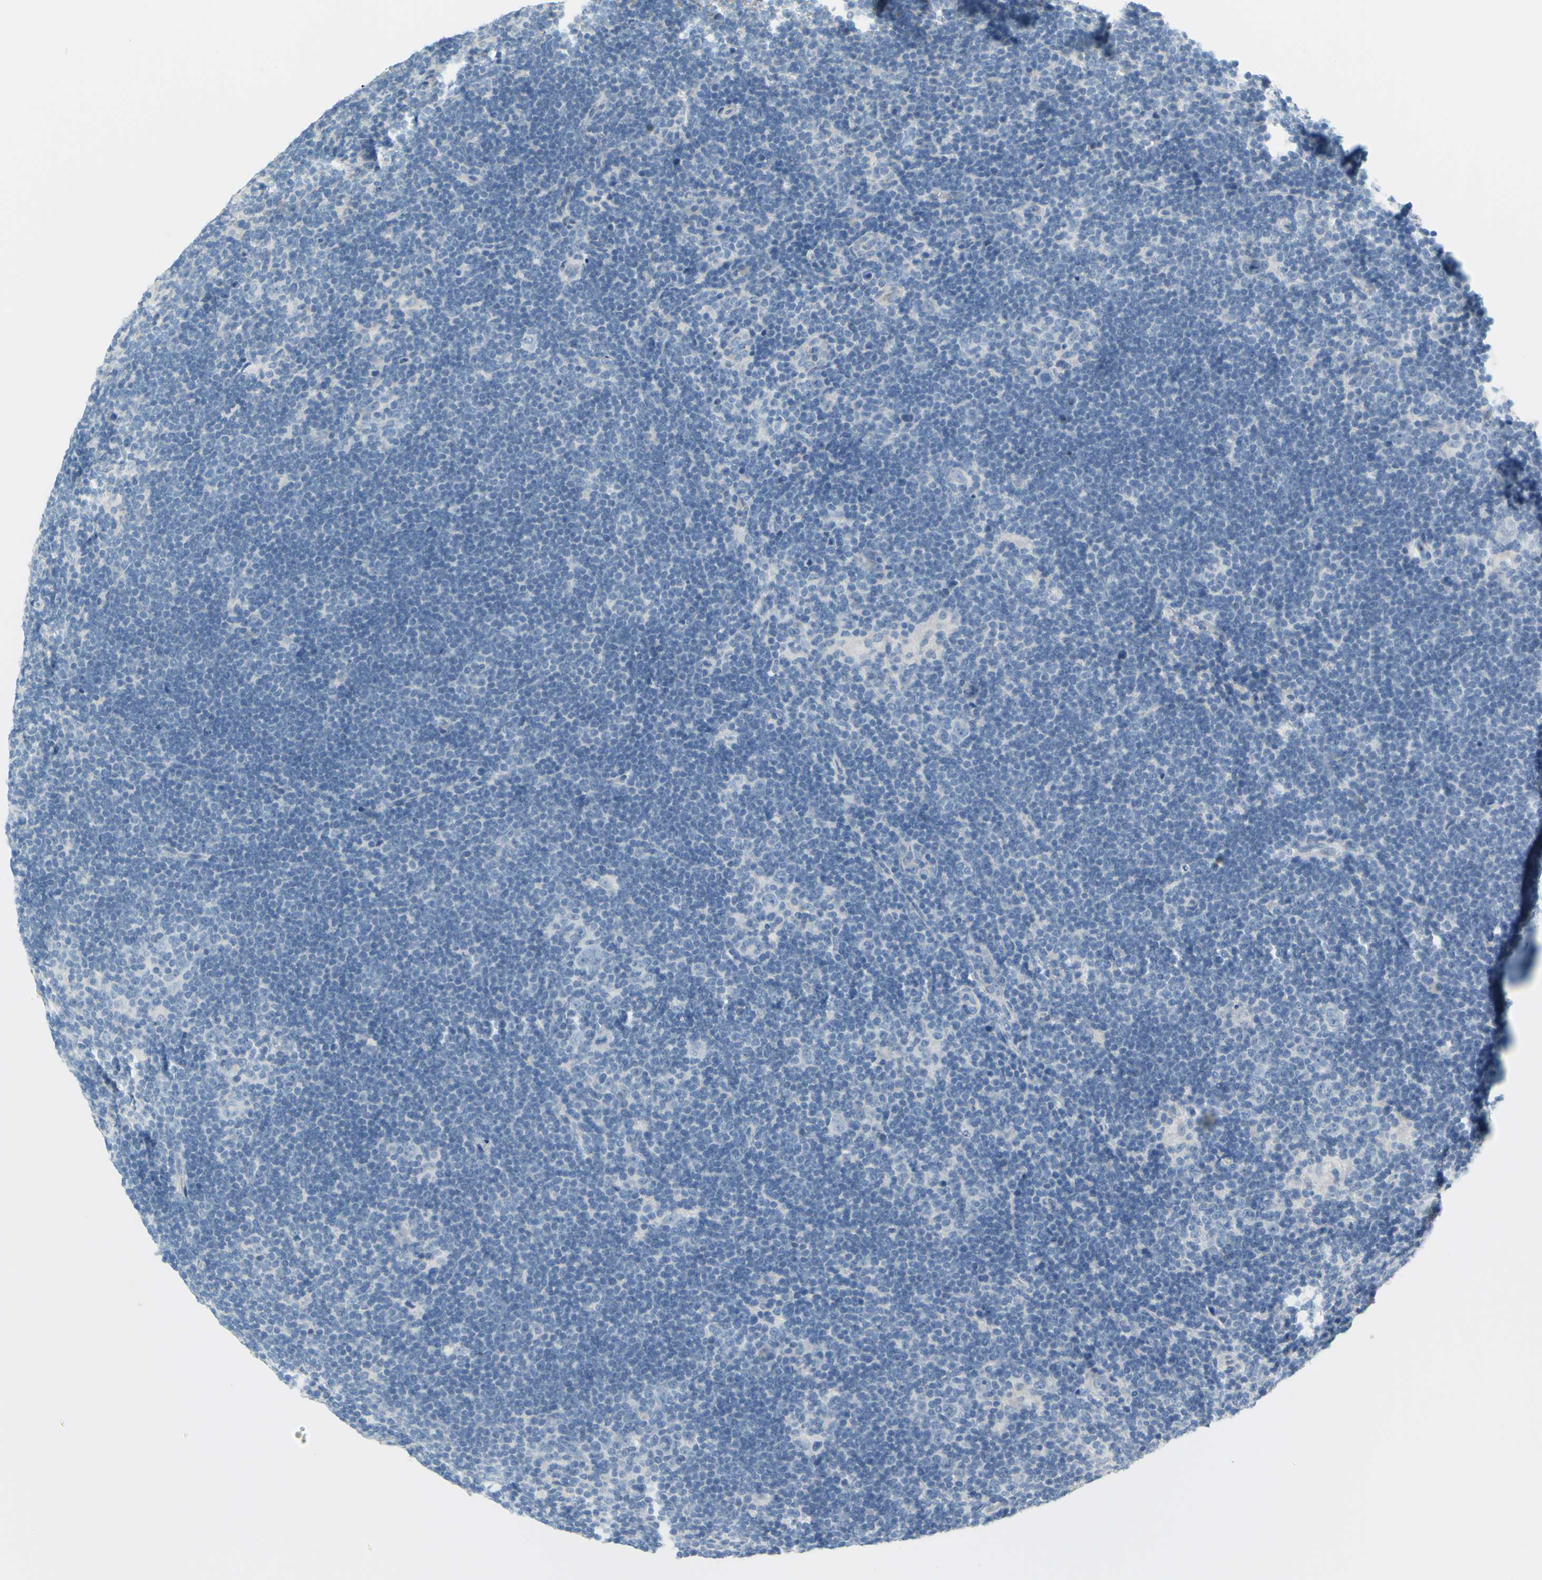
{"staining": {"intensity": "negative", "quantity": "none", "location": "none"}, "tissue": "lymphoma", "cell_type": "Tumor cells", "image_type": "cancer", "snomed": [{"axis": "morphology", "description": "Hodgkin's disease, NOS"}, {"axis": "topography", "description": "Lymph node"}], "caption": "IHC histopathology image of human lymphoma stained for a protein (brown), which demonstrates no staining in tumor cells.", "gene": "DCT", "patient": {"sex": "female", "age": 57}}